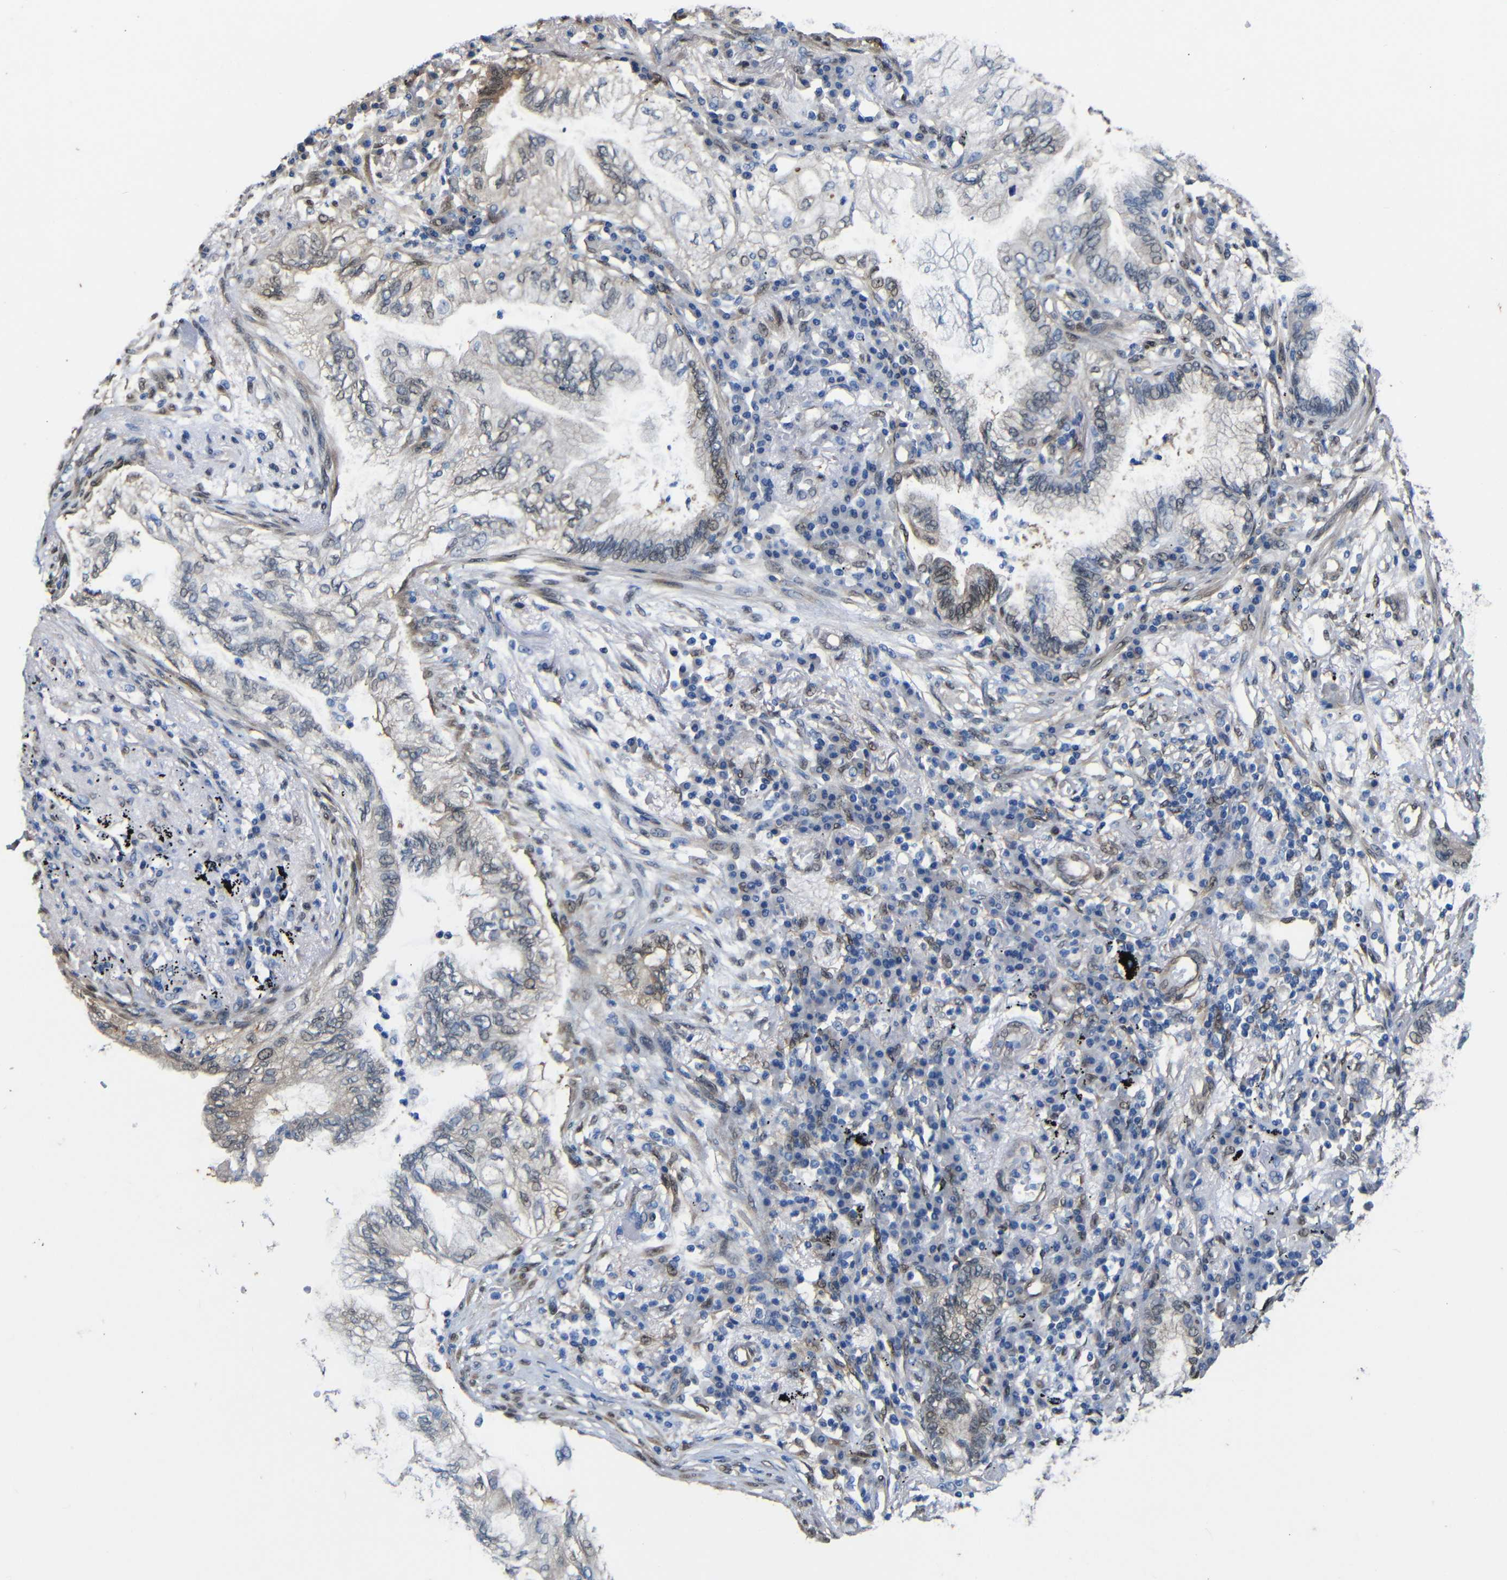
{"staining": {"intensity": "weak", "quantity": "25%-75%", "location": "cytoplasmic/membranous"}, "tissue": "lung cancer", "cell_type": "Tumor cells", "image_type": "cancer", "snomed": [{"axis": "morphology", "description": "Normal tissue, NOS"}, {"axis": "morphology", "description": "Adenocarcinoma, NOS"}, {"axis": "topography", "description": "Bronchus"}, {"axis": "topography", "description": "Lung"}], "caption": "Immunohistochemistry (IHC) photomicrograph of lung cancer stained for a protein (brown), which demonstrates low levels of weak cytoplasmic/membranous staining in about 25%-75% of tumor cells.", "gene": "YAP1", "patient": {"sex": "female", "age": 70}}